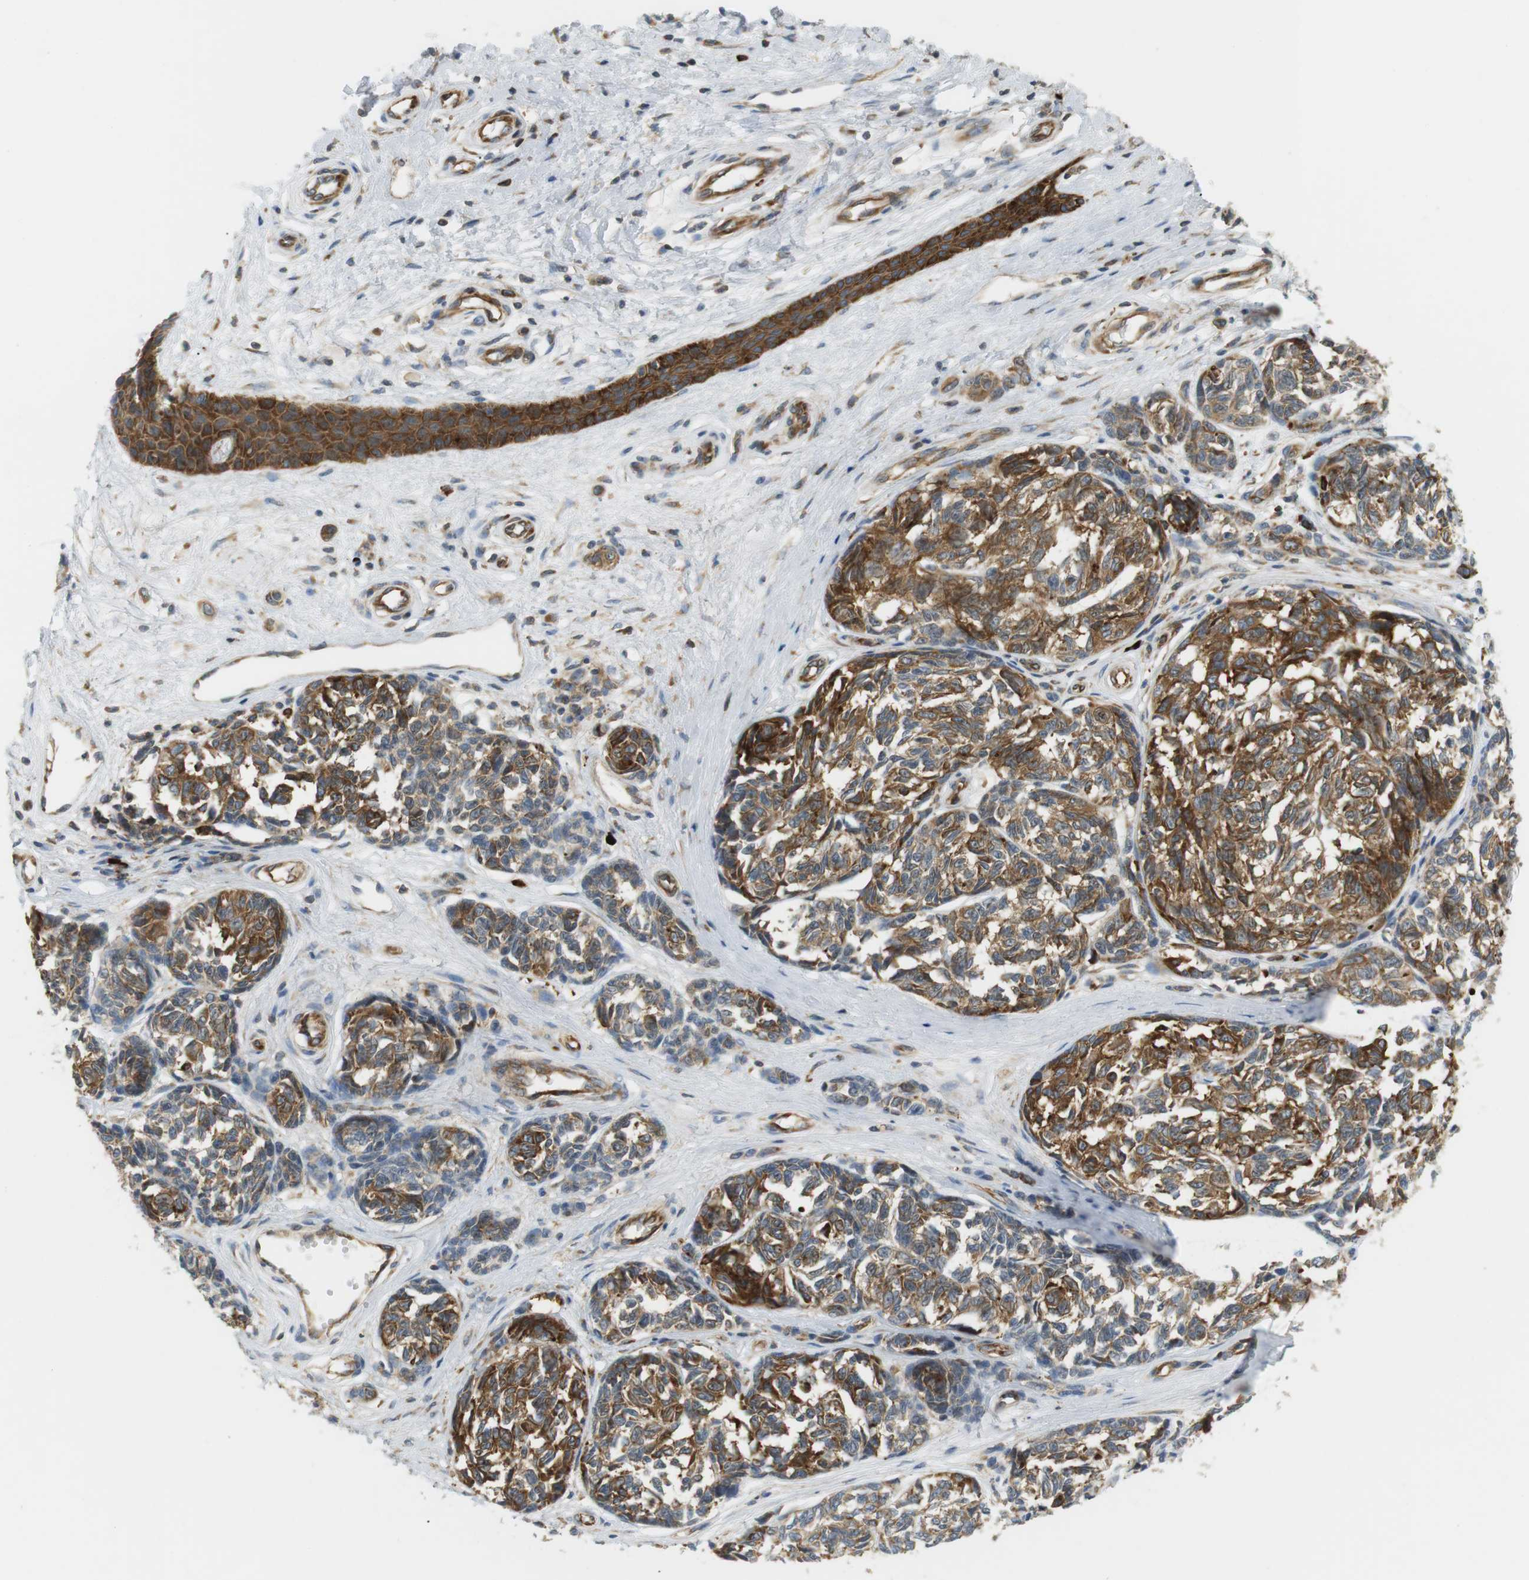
{"staining": {"intensity": "moderate", "quantity": ">75%", "location": "cytoplasmic/membranous"}, "tissue": "melanoma", "cell_type": "Tumor cells", "image_type": "cancer", "snomed": [{"axis": "morphology", "description": "Malignant melanoma, NOS"}, {"axis": "topography", "description": "Skin"}], "caption": "Protein positivity by IHC exhibits moderate cytoplasmic/membranous expression in approximately >75% of tumor cells in melanoma. Nuclei are stained in blue.", "gene": "TMEM200A", "patient": {"sex": "female", "age": 64}}